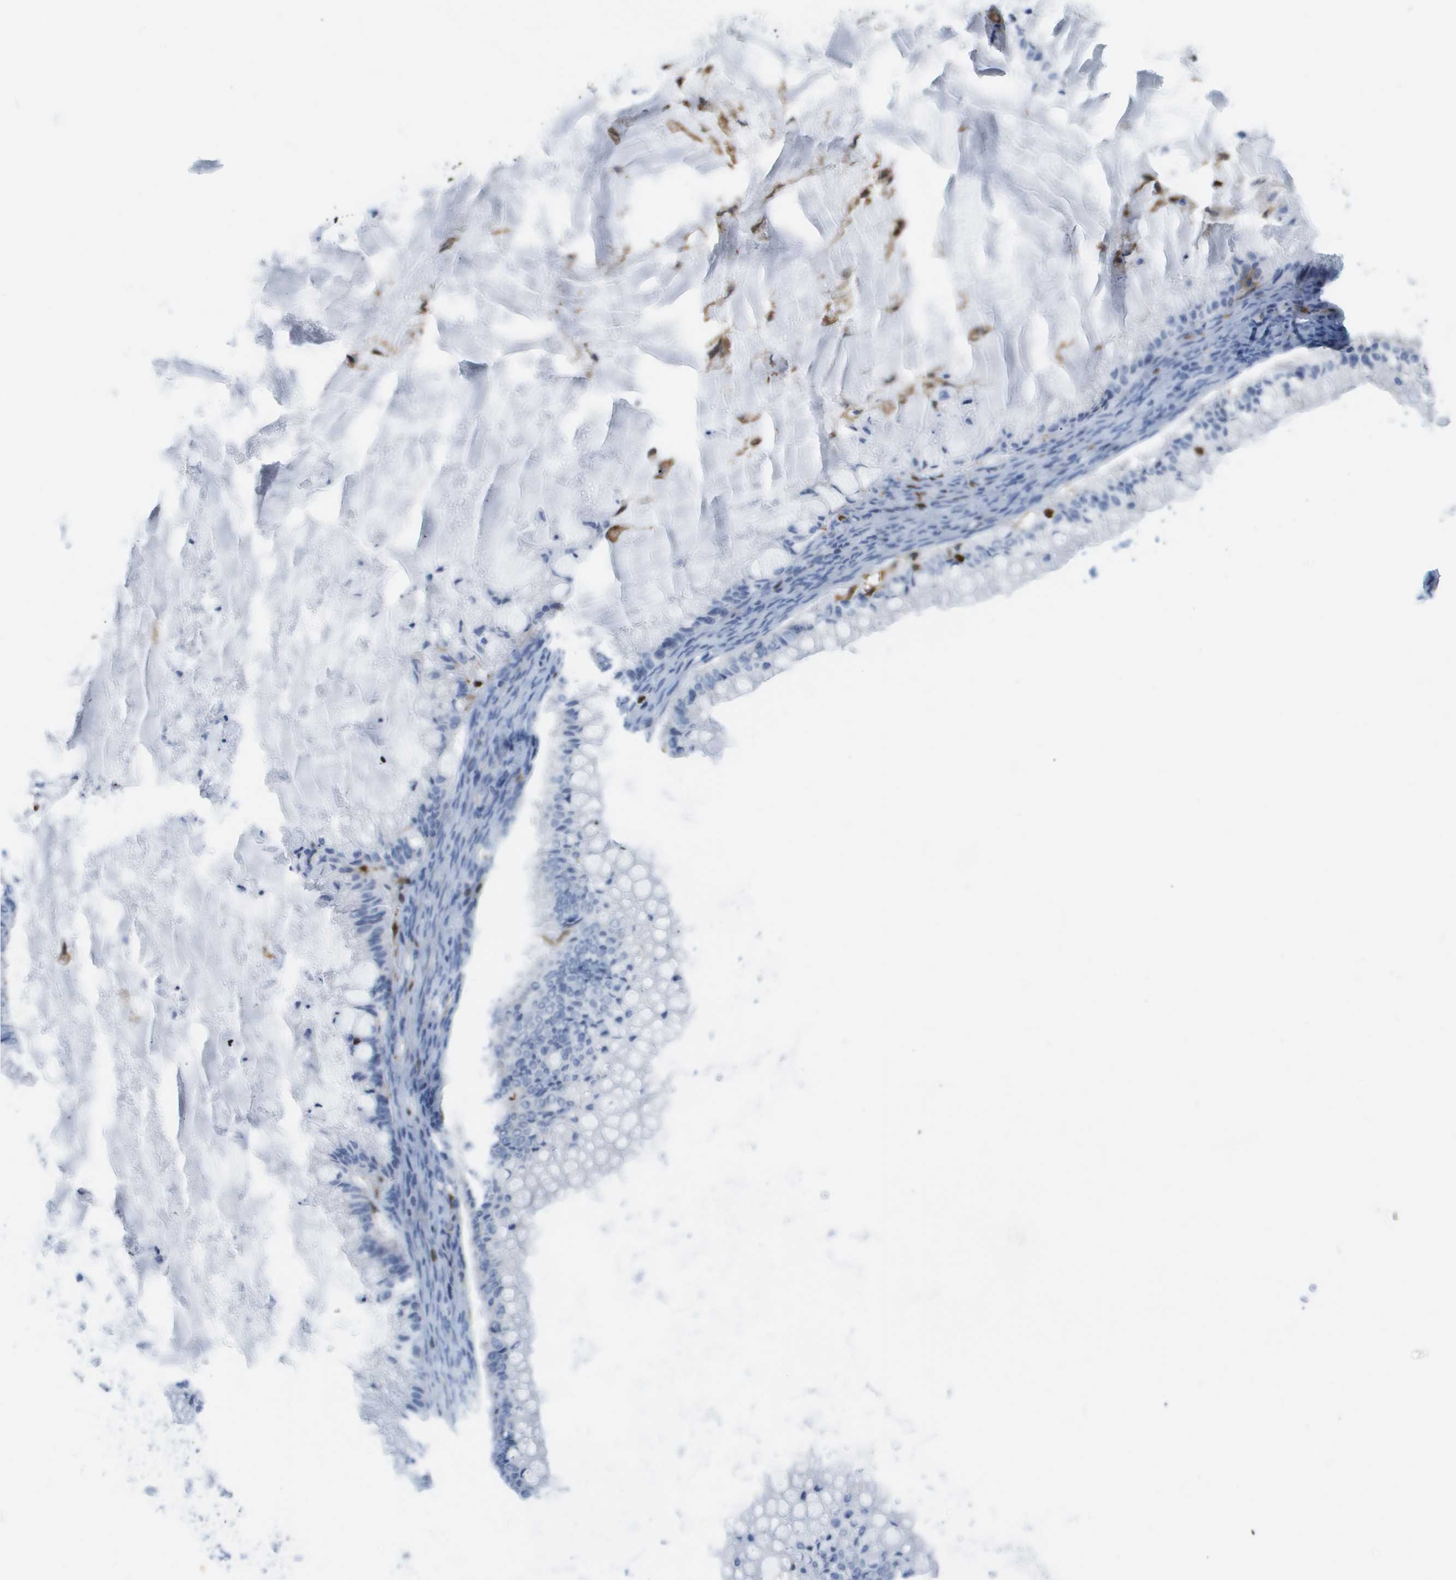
{"staining": {"intensity": "negative", "quantity": "none", "location": "none"}, "tissue": "ovarian cancer", "cell_type": "Tumor cells", "image_type": "cancer", "snomed": [{"axis": "morphology", "description": "Cystadenocarcinoma, mucinous, NOS"}, {"axis": "topography", "description": "Ovary"}], "caption": "Histopathology image shows no protein positivity in tumor cells of ovarian cancer tissue.", "gene": "DOCK5", "patient": {"sex": "female", "age": 57}}